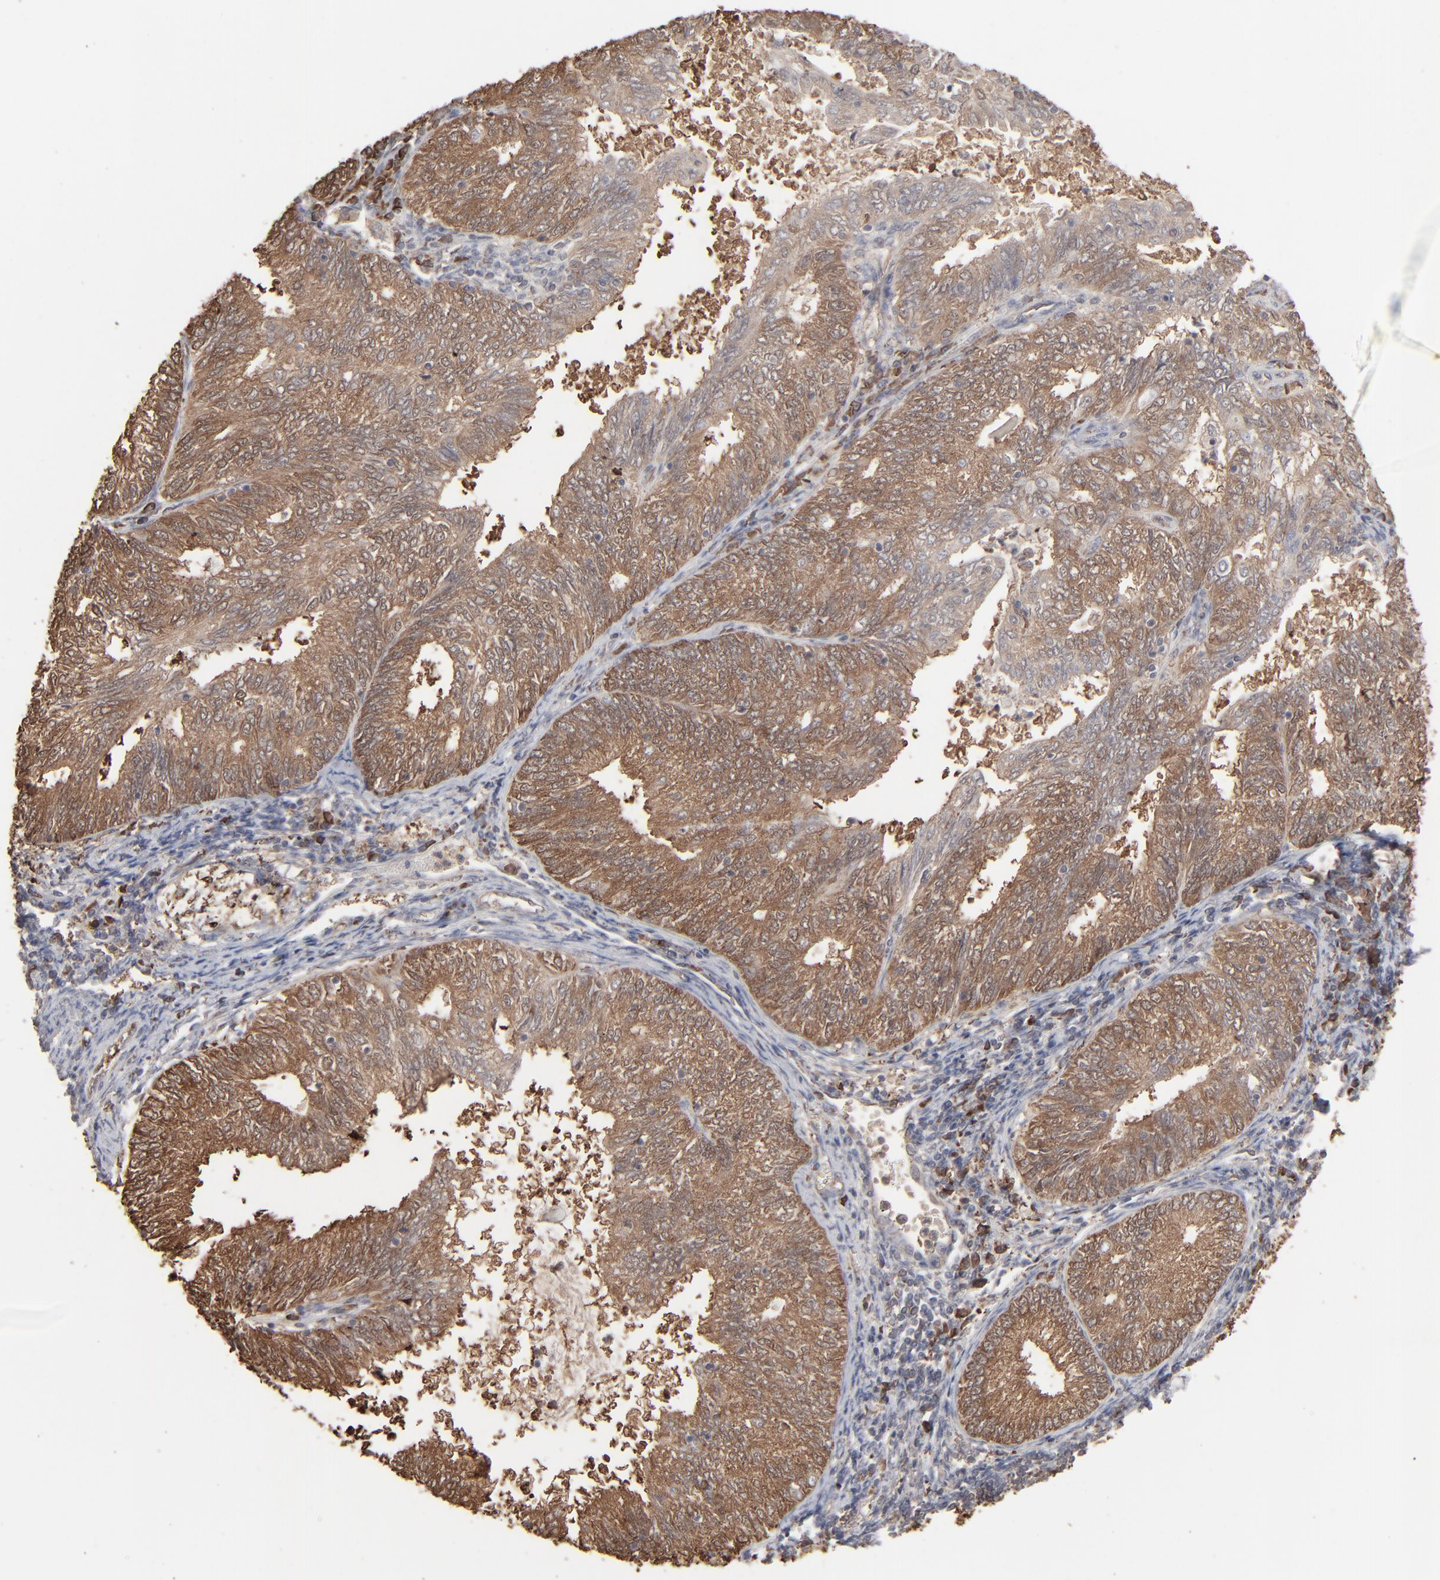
{"staining": {"intensity": "strong", "quantity": ">75%", "location": "cytoplasmic/membranous"}, "tissue": "endometrial cancer", "cell_type": "Tumor cells", "image_type": "cancer", "snomed": [{"axis": "morphology", "description": "Adenocarcinoma, NOS"}, {"axis": "topography", "description": "Endometrium"}], "caption": "Immunohistochemistry (IHC) histopathology image of neoplastic tissue: human endometrial cancer (adenocarcinoma) stained using IHC displays high levels of strong protein expression localized specifically in the cytoplasmic/membranous of tumor cells, appearing as a cytoplasmic/membranous brown color.", "gene": "NME1-NME2", "patient": {"sex": "female", "age": 69}}